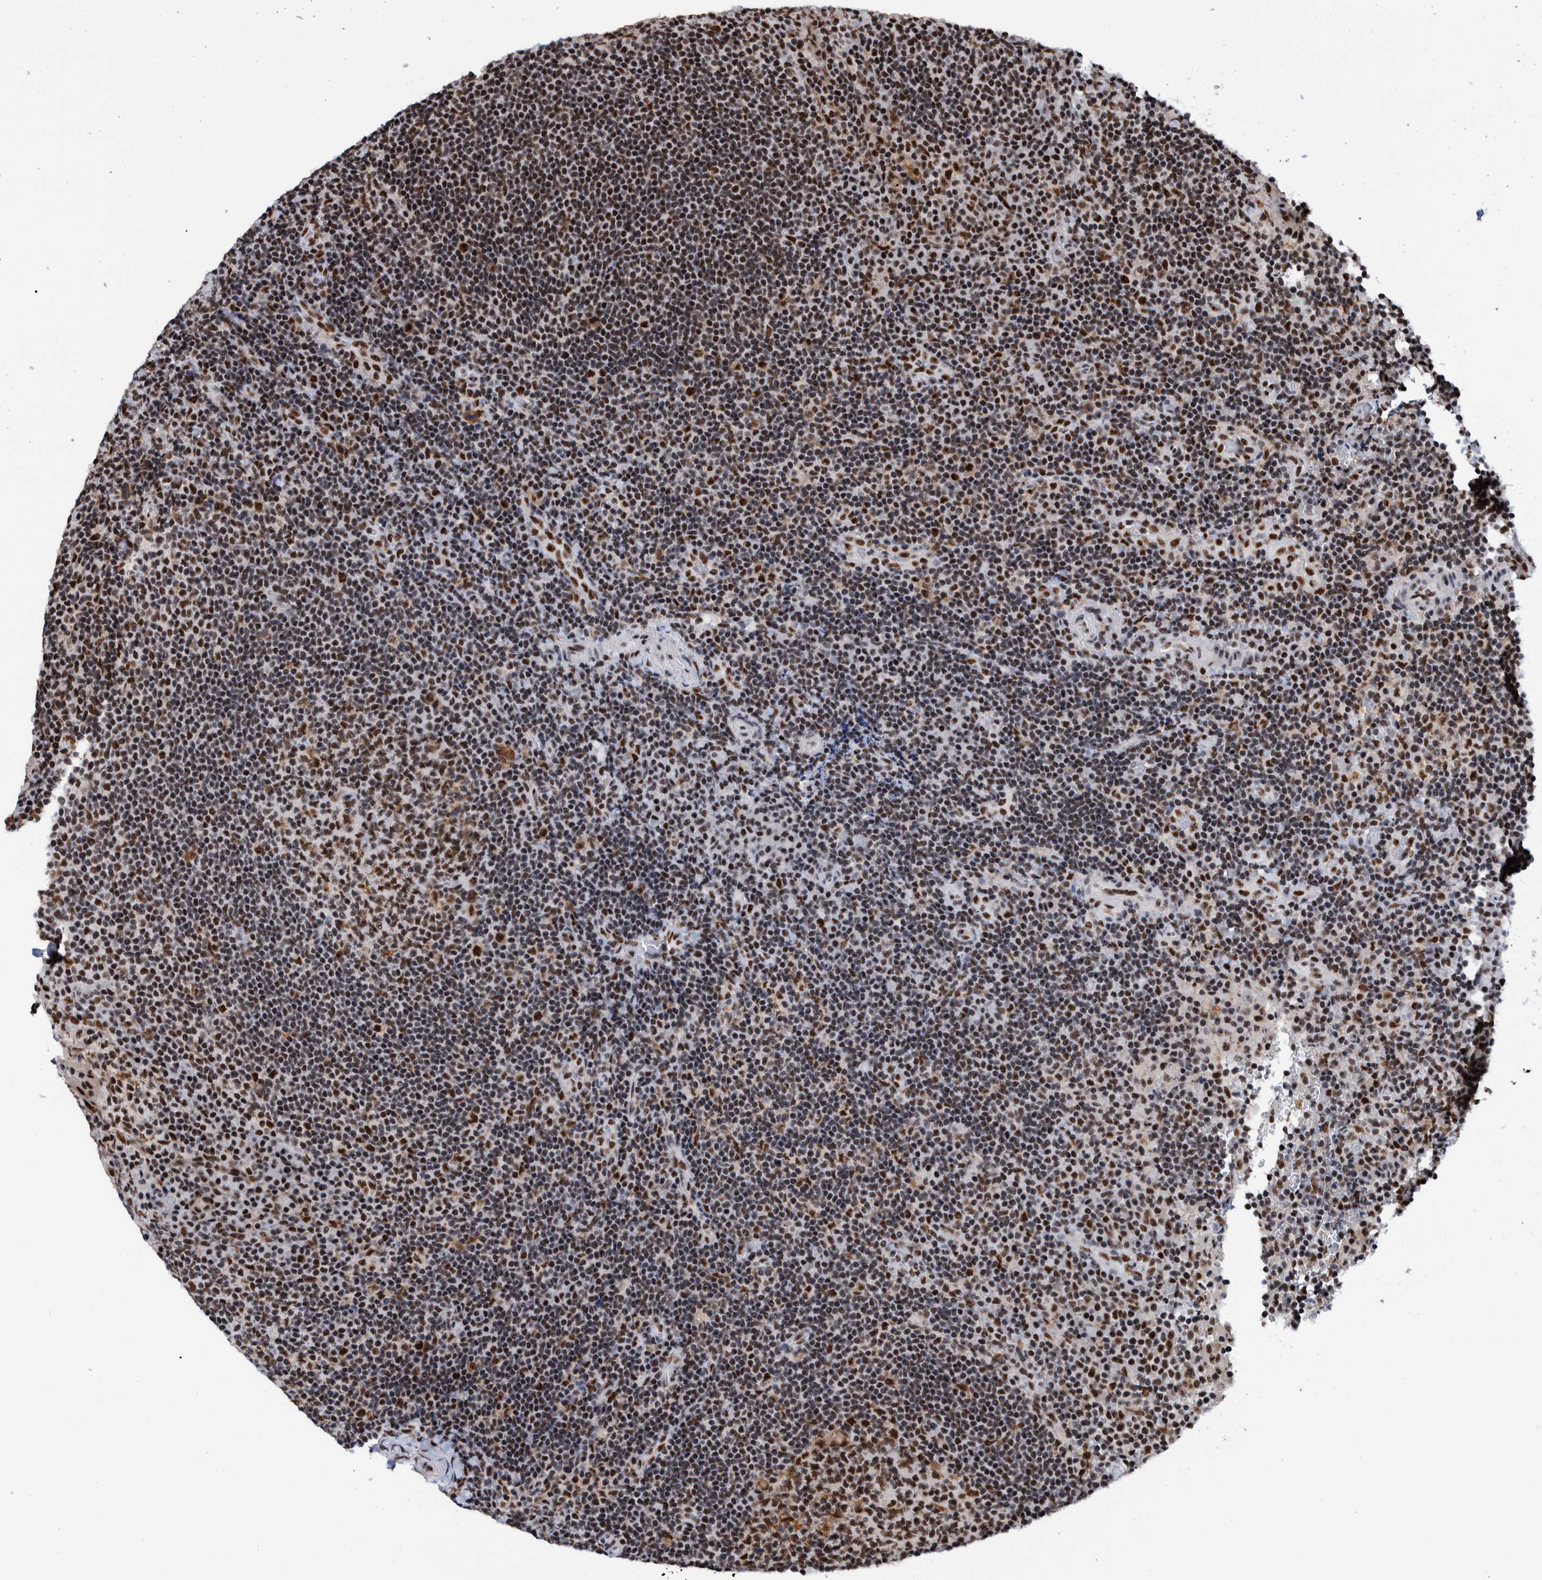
{"staining": {"intensity": "moderate", "quantity": ">75%", "location": "nuclear"}, "tissue": "lymphoma", "cell_type": "Tumor cells", "image_type": "cancer", "snomed": [{"axis": "morphology", "description": "Malignant lymphoma, non-Hodgkin's type, High grade"}, {"axis": "topography", "description": "Tonsil"}], "caption": "Protein expression analysis of human malignant lymphoma, non-Hodgkin's type (high-grade) reveals moderate nuclear expression in about >75% of tumor cells. (Stains: DAB (3,3'-diaminobenzidine) in brown, nuclei in blue, Microscopy: brightfield microscopy at high magnification).", "gene": "EFTUD2", "patient": {"sex": "female", "age": 36}}